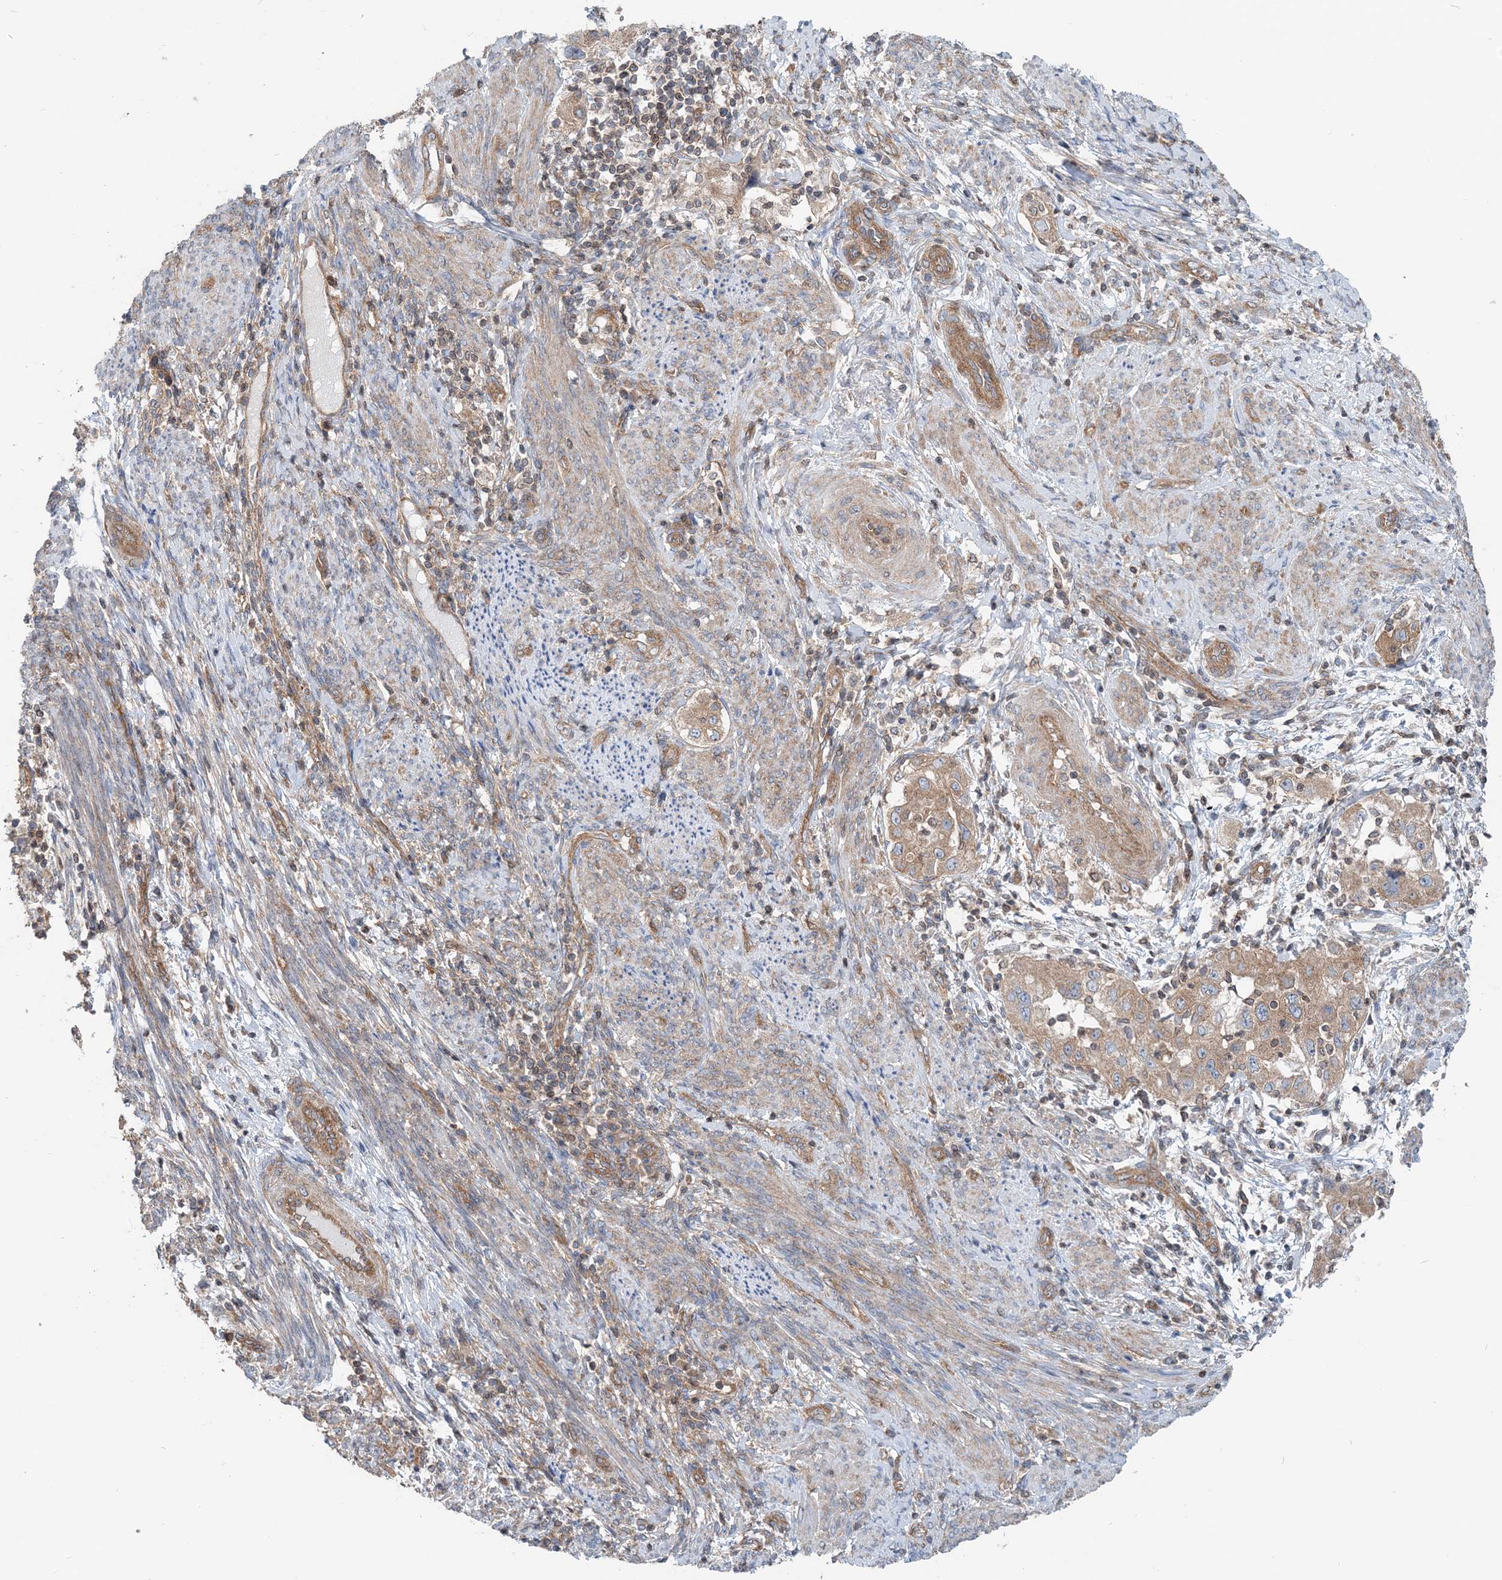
{"staining": {"intensity": "moderate", "quantity": ">75%", "location": "cytoplasmic/membranous"}, "tissue": "endometrial cancer", "cell_type": "Tumor cells", "image_type": "cancer", "snomed": [{"axis": "morphology", "description": "Adenocarcinoma, NOS"}, {"axis": "topography", "description": "Endometrium"}], "caption": "Endometrial adenocarcinoma tissue reveals moderate cytoplasmic/membranous expression in approximately >75% of tumor cells, visualized by immunohistochemistry.", "gene": "MOB4", "patient": {"sex": "female", "age": 85}}